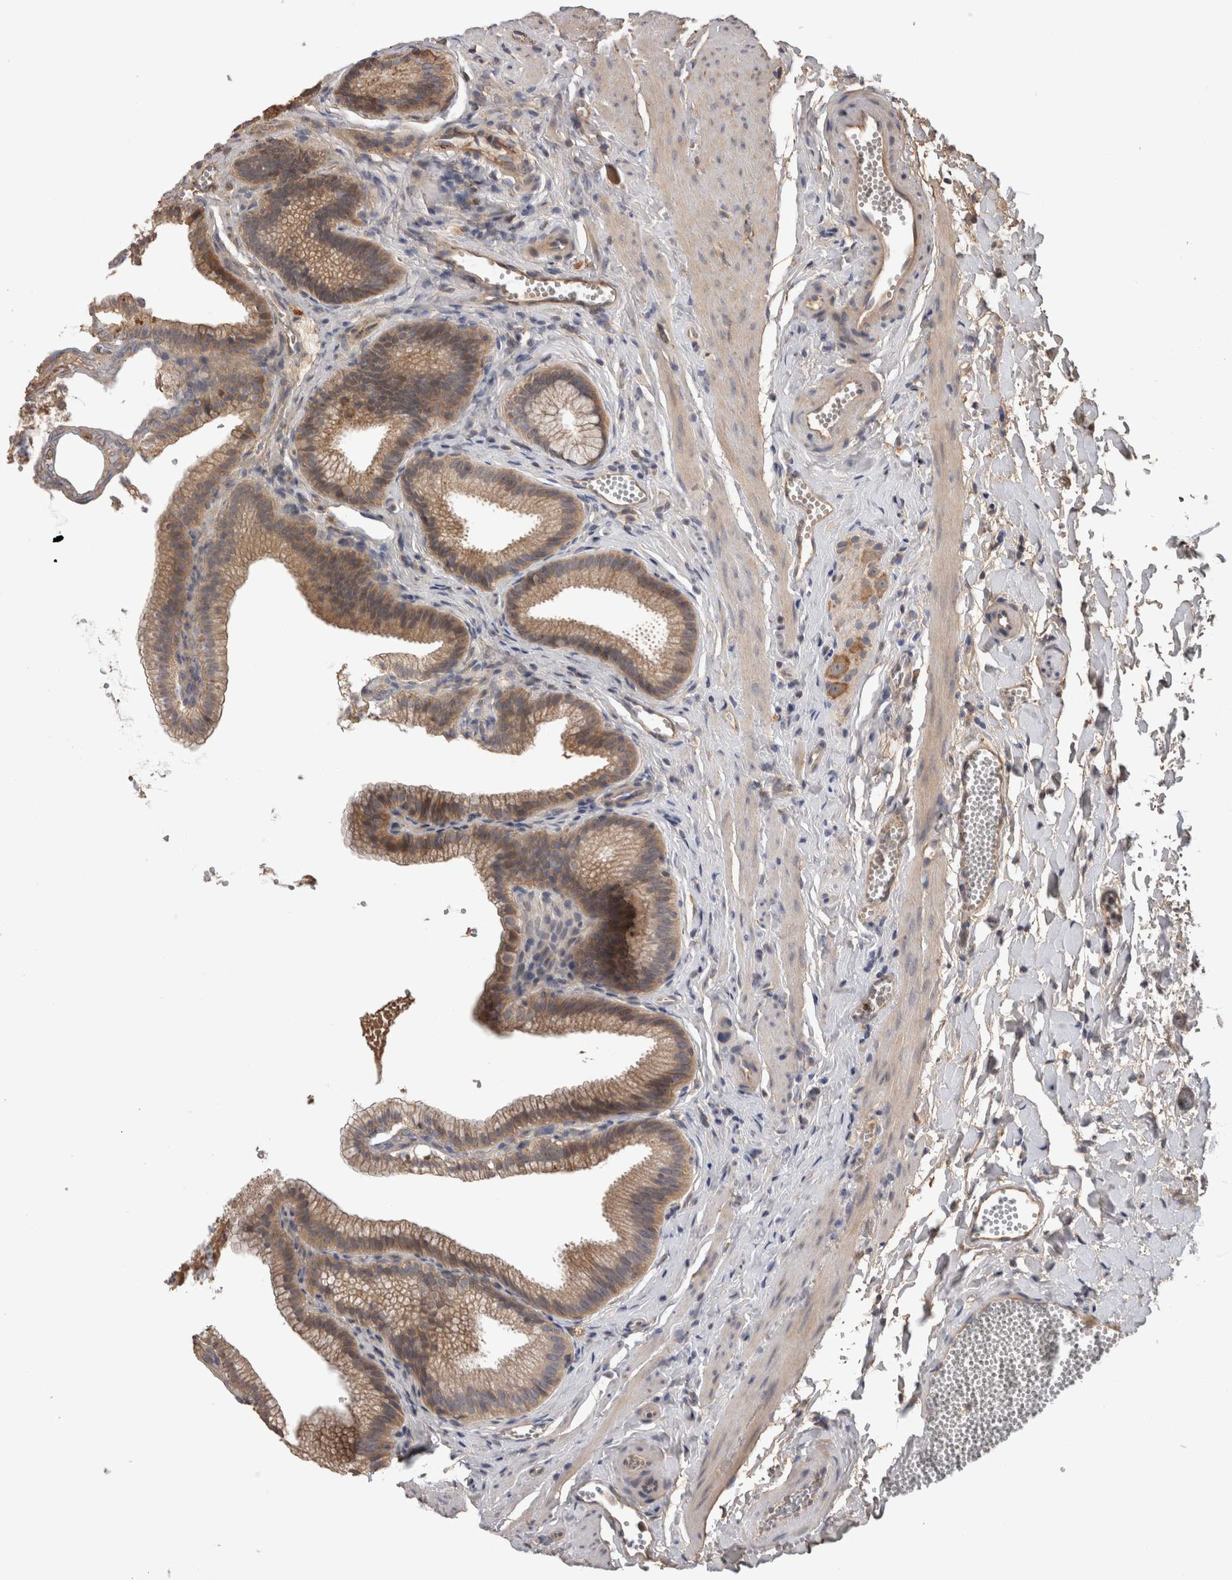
{"staining": {"intensity": "moderate", "quantity": ">75%", "location": "cytoplasmic/membranous"}, "tissue": "gallbladder", "cell_type": "Glandular cells", "image_type": "normal", "snomed": [{"axis": "morphology", "description": "Normal tissue, NOS"}, {"axis": "topography", "description": "Gallbladder"}], "caption": "High-power microscopy captured an immunohistochemistry photomicrograph of normal gallbladder, revealing moderate cytoplasmic/membranous expression in about >75% of glandular cells.", "gene": "TARBP1", "patient": {"sex": "male", "age": 38}}